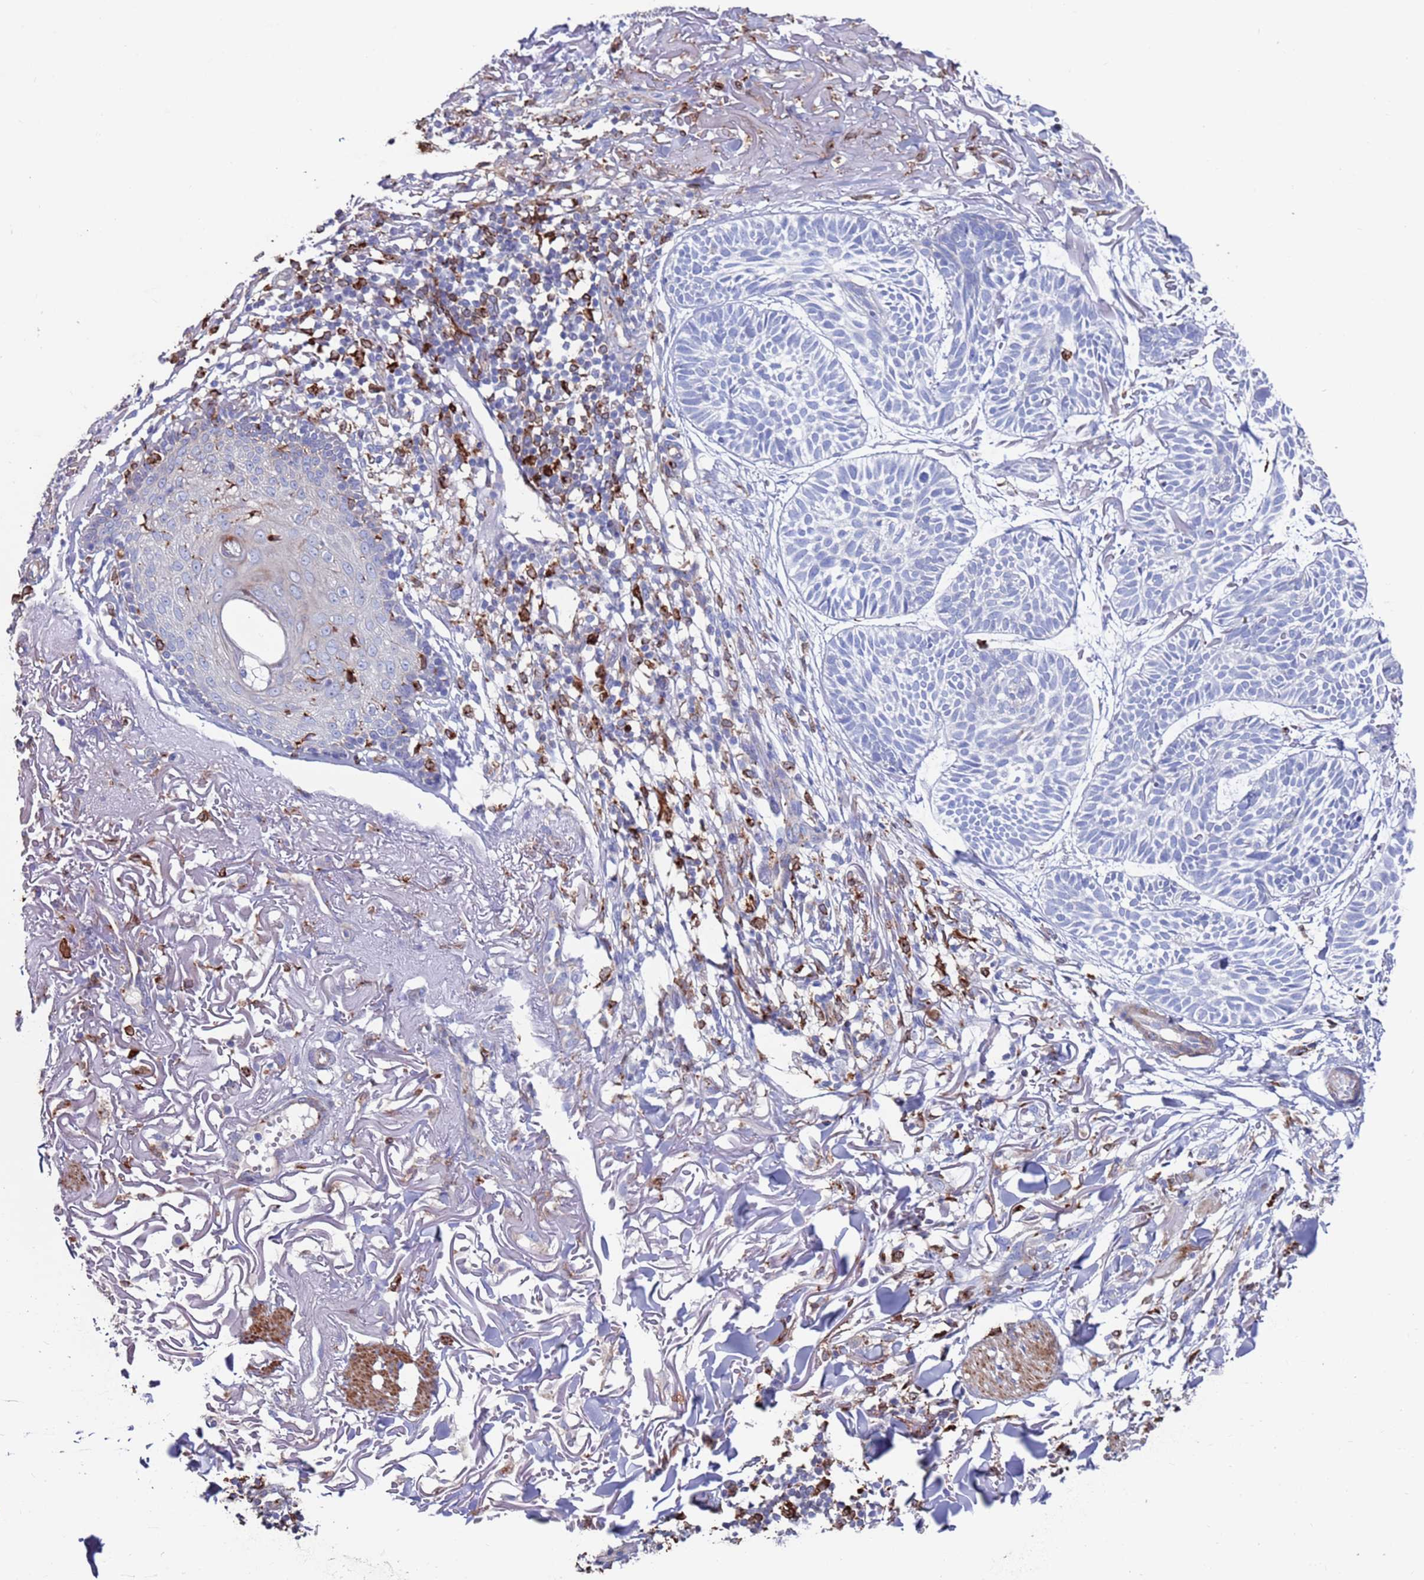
{"staining": {"intensity": "negative", "quantity": "none", "location": "none"}, "tissue": "skin cancer", "cell_type": "Tumor cells", "image_type": "cancer", "snomed": [{"axis": "morphology", "description": "Normal tissue, NOS"}, {"axis": "morphology", "description": "Basal cell carcinoma"}, {"axis": "topography", "description": "Skin"}], "caption": "Tumor cells are negative for brown protein staining in skin cancer.", "gene": "GREB1L", "patient": {"sex": "male", "age": 66}}